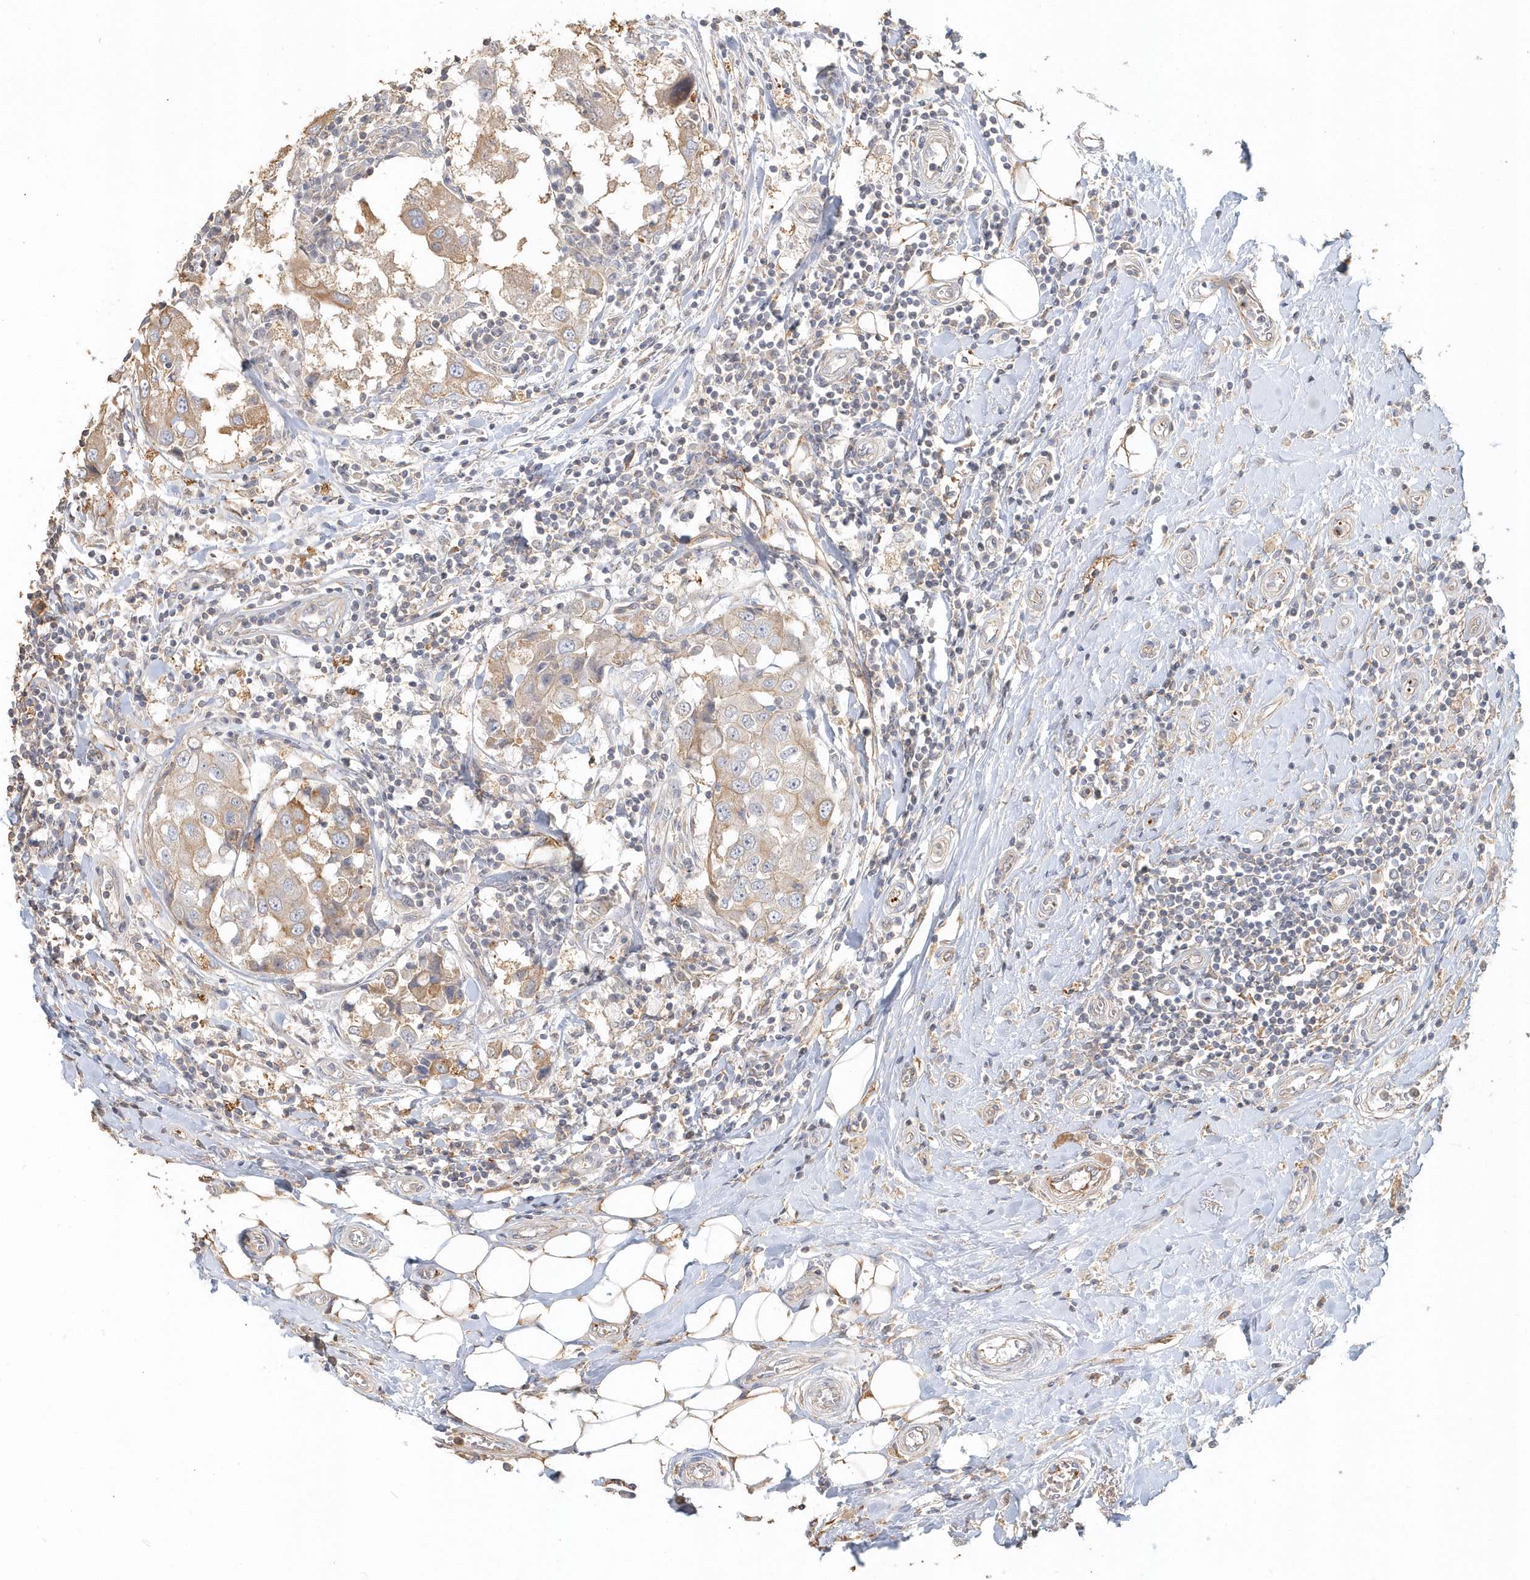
{"staining": {"intensity": "weak", "quantity": ">75%", "location": "cytoplasmic/membranous"}, "tissue": "breast cancer", "cell_type": "Tumor cells", "image_type": "cancer", "snomed": [{"axis": "morphology", "description": "Duct carcinoma"}, {"axis": "topography", "description": "Breast"}], "caption": "Breast infiltrating ductal carcinoma was stained to show a protein in brown. There is low levels of weak cytoplasmic/membranous expression in about >75% of tumor cells.", "gene": "MMRN1", "patient": {"sex": "female", "age": 27}}